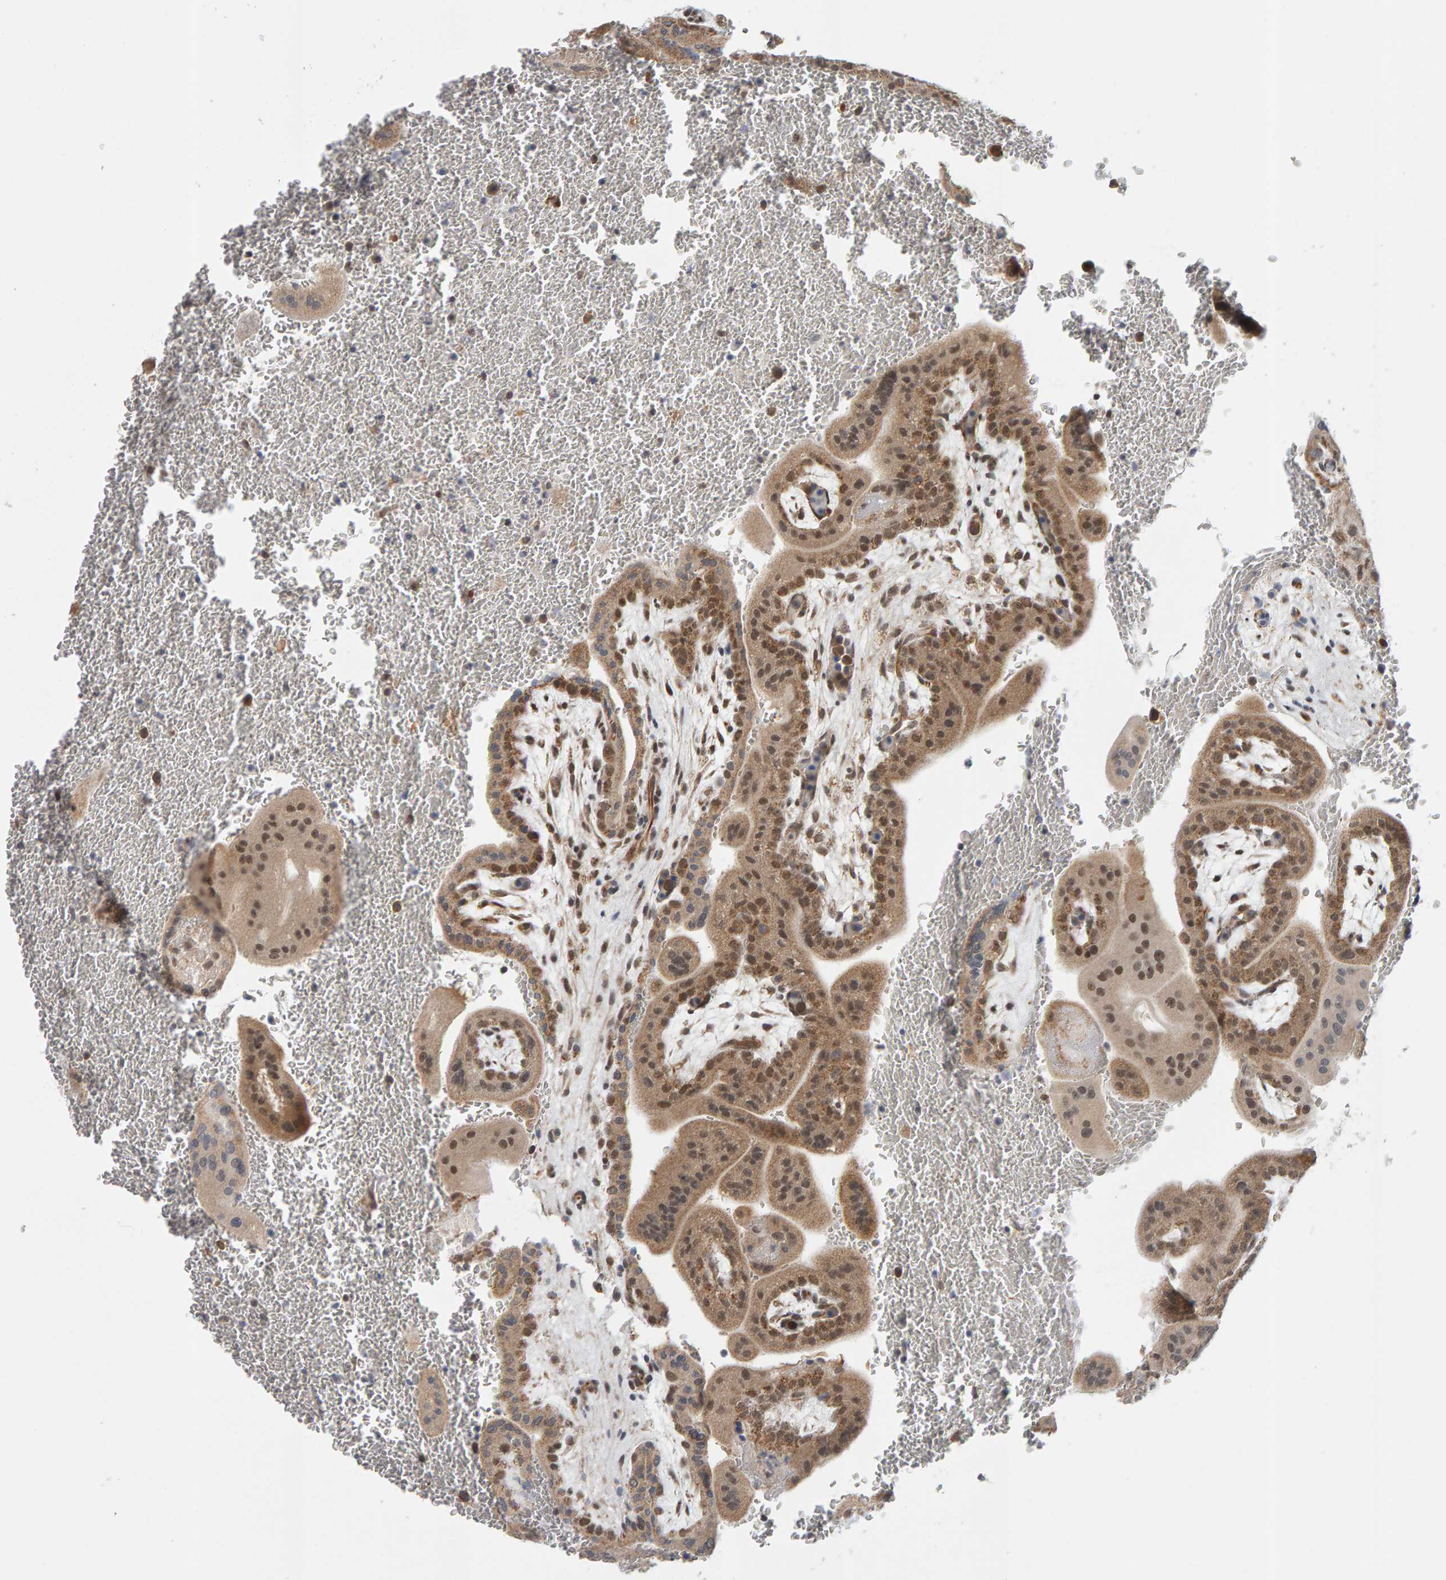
{"staining": {"intensity": "moderate", "quantity": ">75%", "location": "cytoplasmic/membranous,nuclear"}, "tissue": "placenta", "cell_type": "Trophoblastic cells", "image_type": "normal", "snomed": [{"axis": "morphology", "description": "Normal tissue, NOS"}, {"axis": "topography", "description": "Placenta"}], "caption": "Moderate cytoplasmic/membranous,nuclear staining for a protein is present in approximately >75% of trophoblastic cells of unremarkable placenta using immunohistochemistry (IHC).", "gene": "DAP3", "patient": {"sex": "female", "age": 35}}